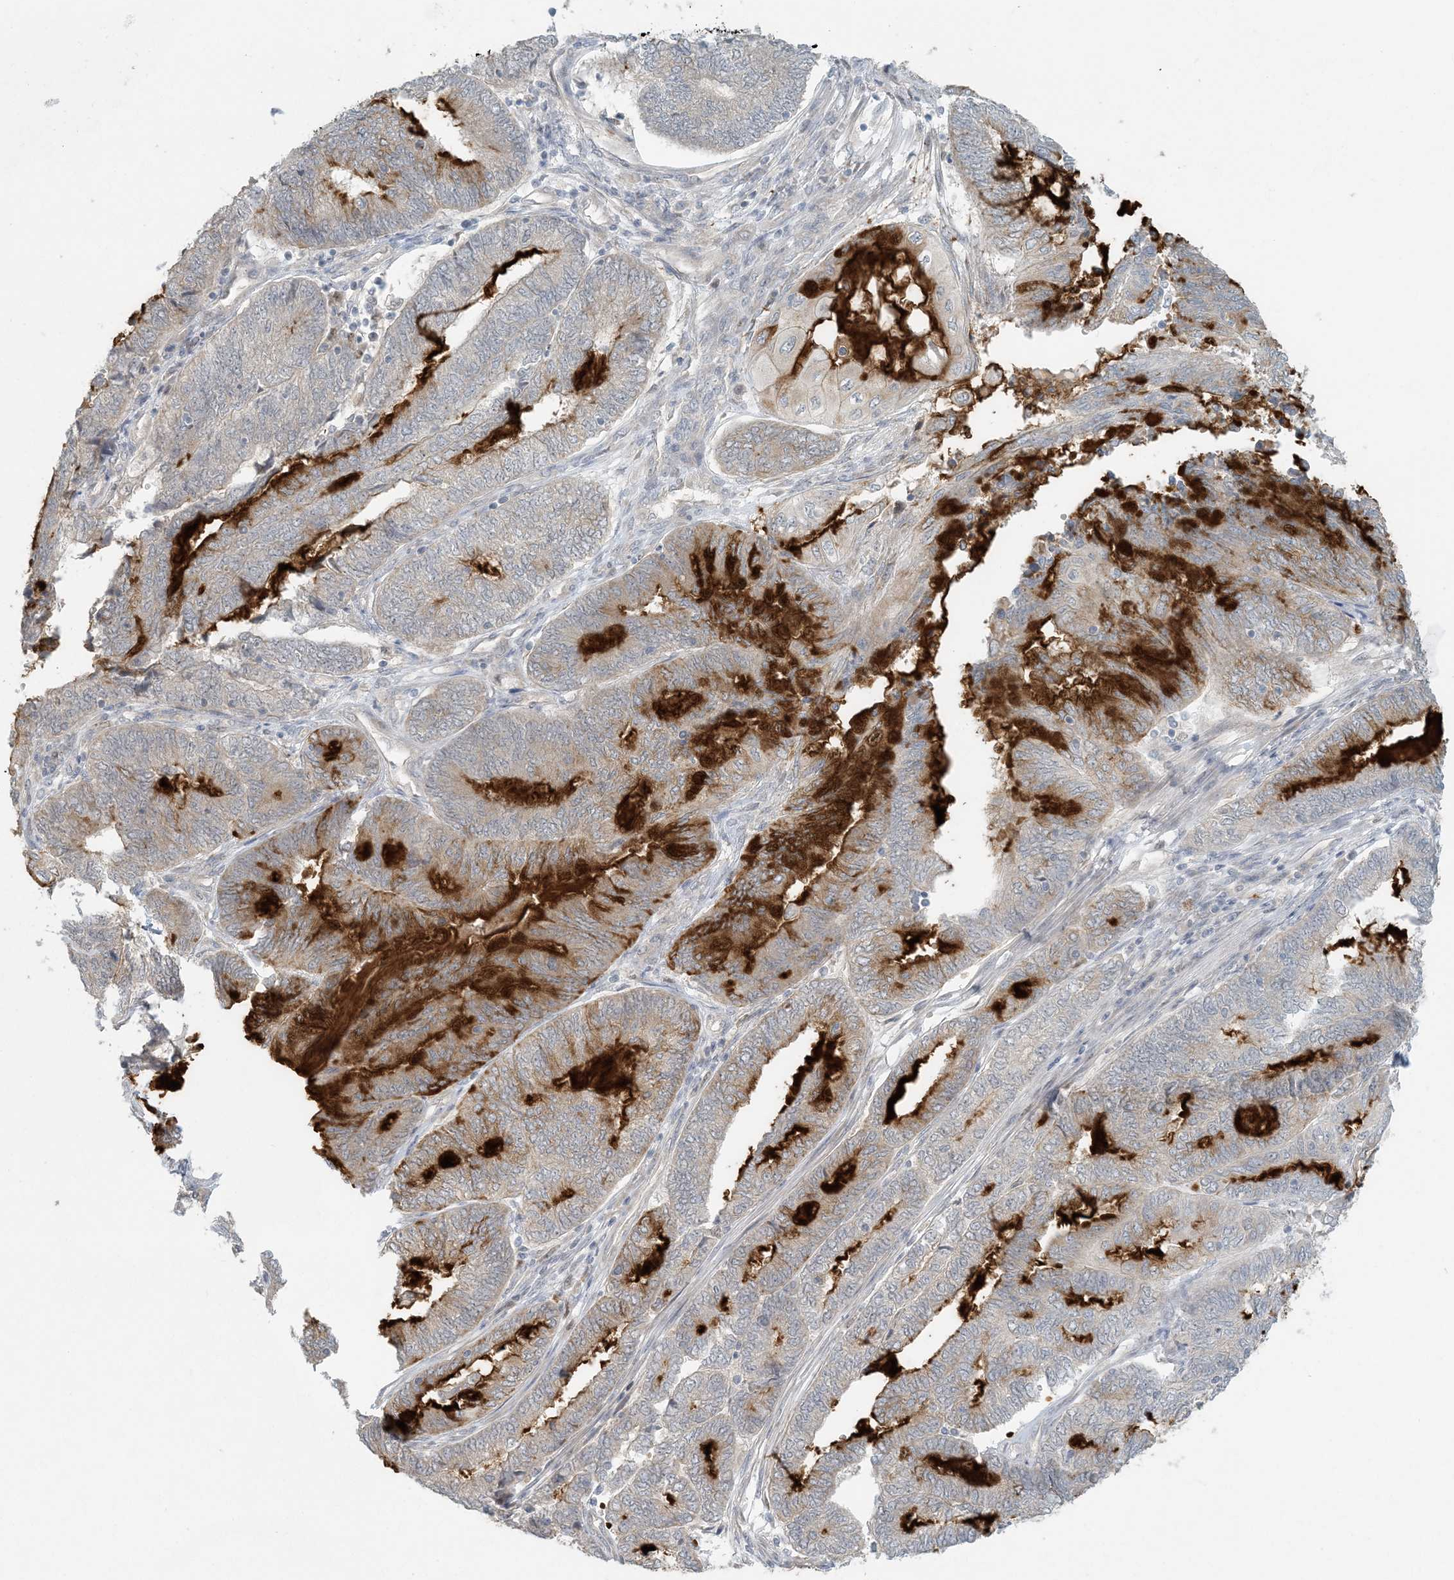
{"staining": {"intensity": "moderate", "quantity": "<25%", "location": "cytoplasmic/membranous"}, "tissue": "endometrial cancer", "cell_type": "Tumor cells", "image_type": "cancer", "snomed": [{"axis": "morphology", "description": "Adenocarcinoma, NOS"}, {"axis": "topography", "description": "Uterus"}, {"axis": "topography", "description": "Endometrium"}], "caption": "Immunohistochemical staining of adenocarcinoma (endometrial) reveals moderate cytoplasmic/membranous protein staining in approximately <25% of tumor cells.", "gene": "CTDNEP1", "patient": {"sex": "female", "age": 70}}